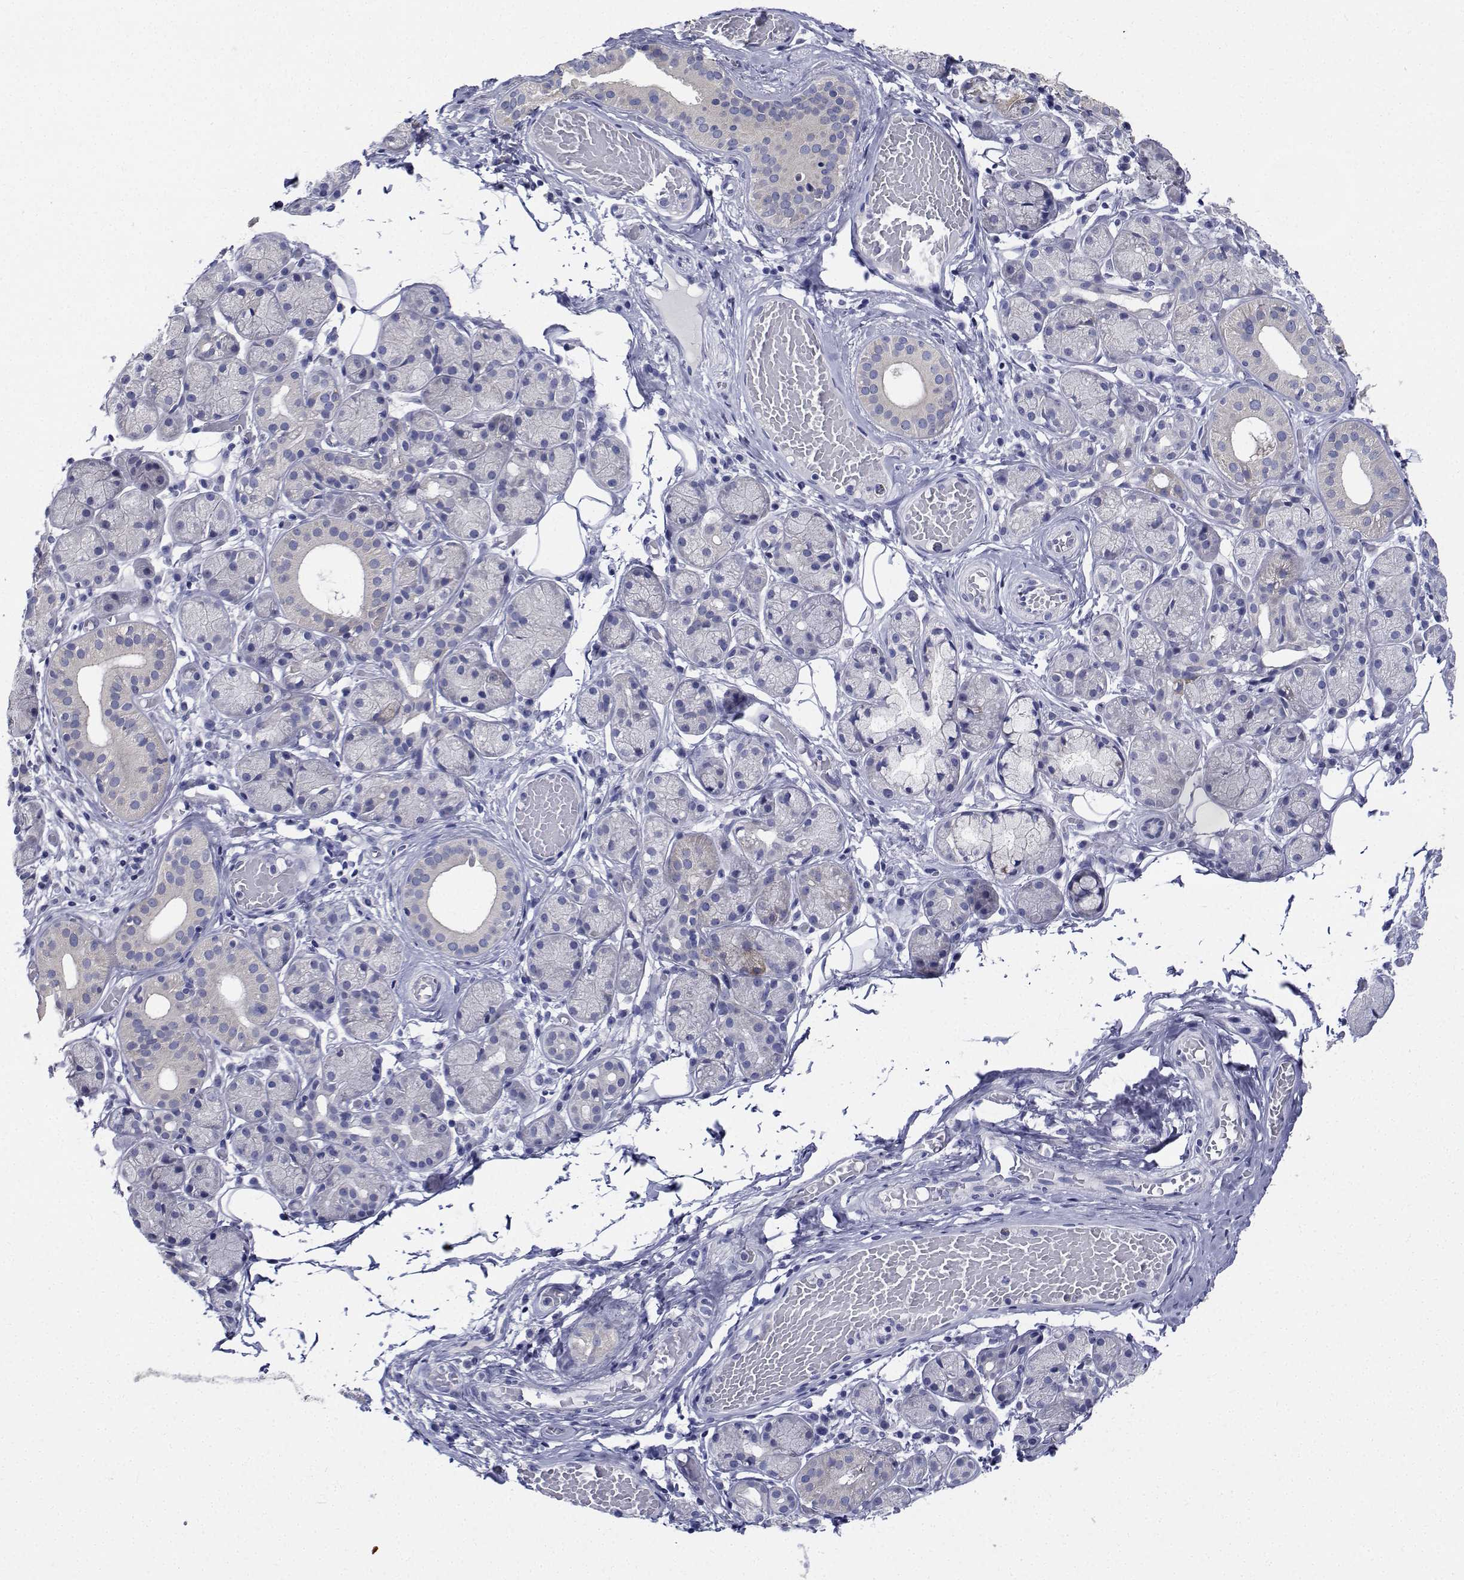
{"staining": {"intensity": "moderate", "quantity": "25%-75%", "location": "cytoplasmic/membranous"}, "tissue": "salivary gland", "cell_type": "Glandular cells", "image_type": "normal", "snomed": [{"axis": "morphology", "description": "Normal tissue, NOS"}, {"axis": "topography", "description": "Salivary gland"}, {"axis": "topography", "description": "Peripheral nerve tissue"}], "caption": "DAB (3,3'-diaminobenzidine) immunohistochemical staining of unremarkable human salivary gland shows moderate cytoplasmic/membranous protein staining in about 25%-75% of glandular cells.", "gene": "CDHR3", "patient": {"sex": "male", "age": 71}}